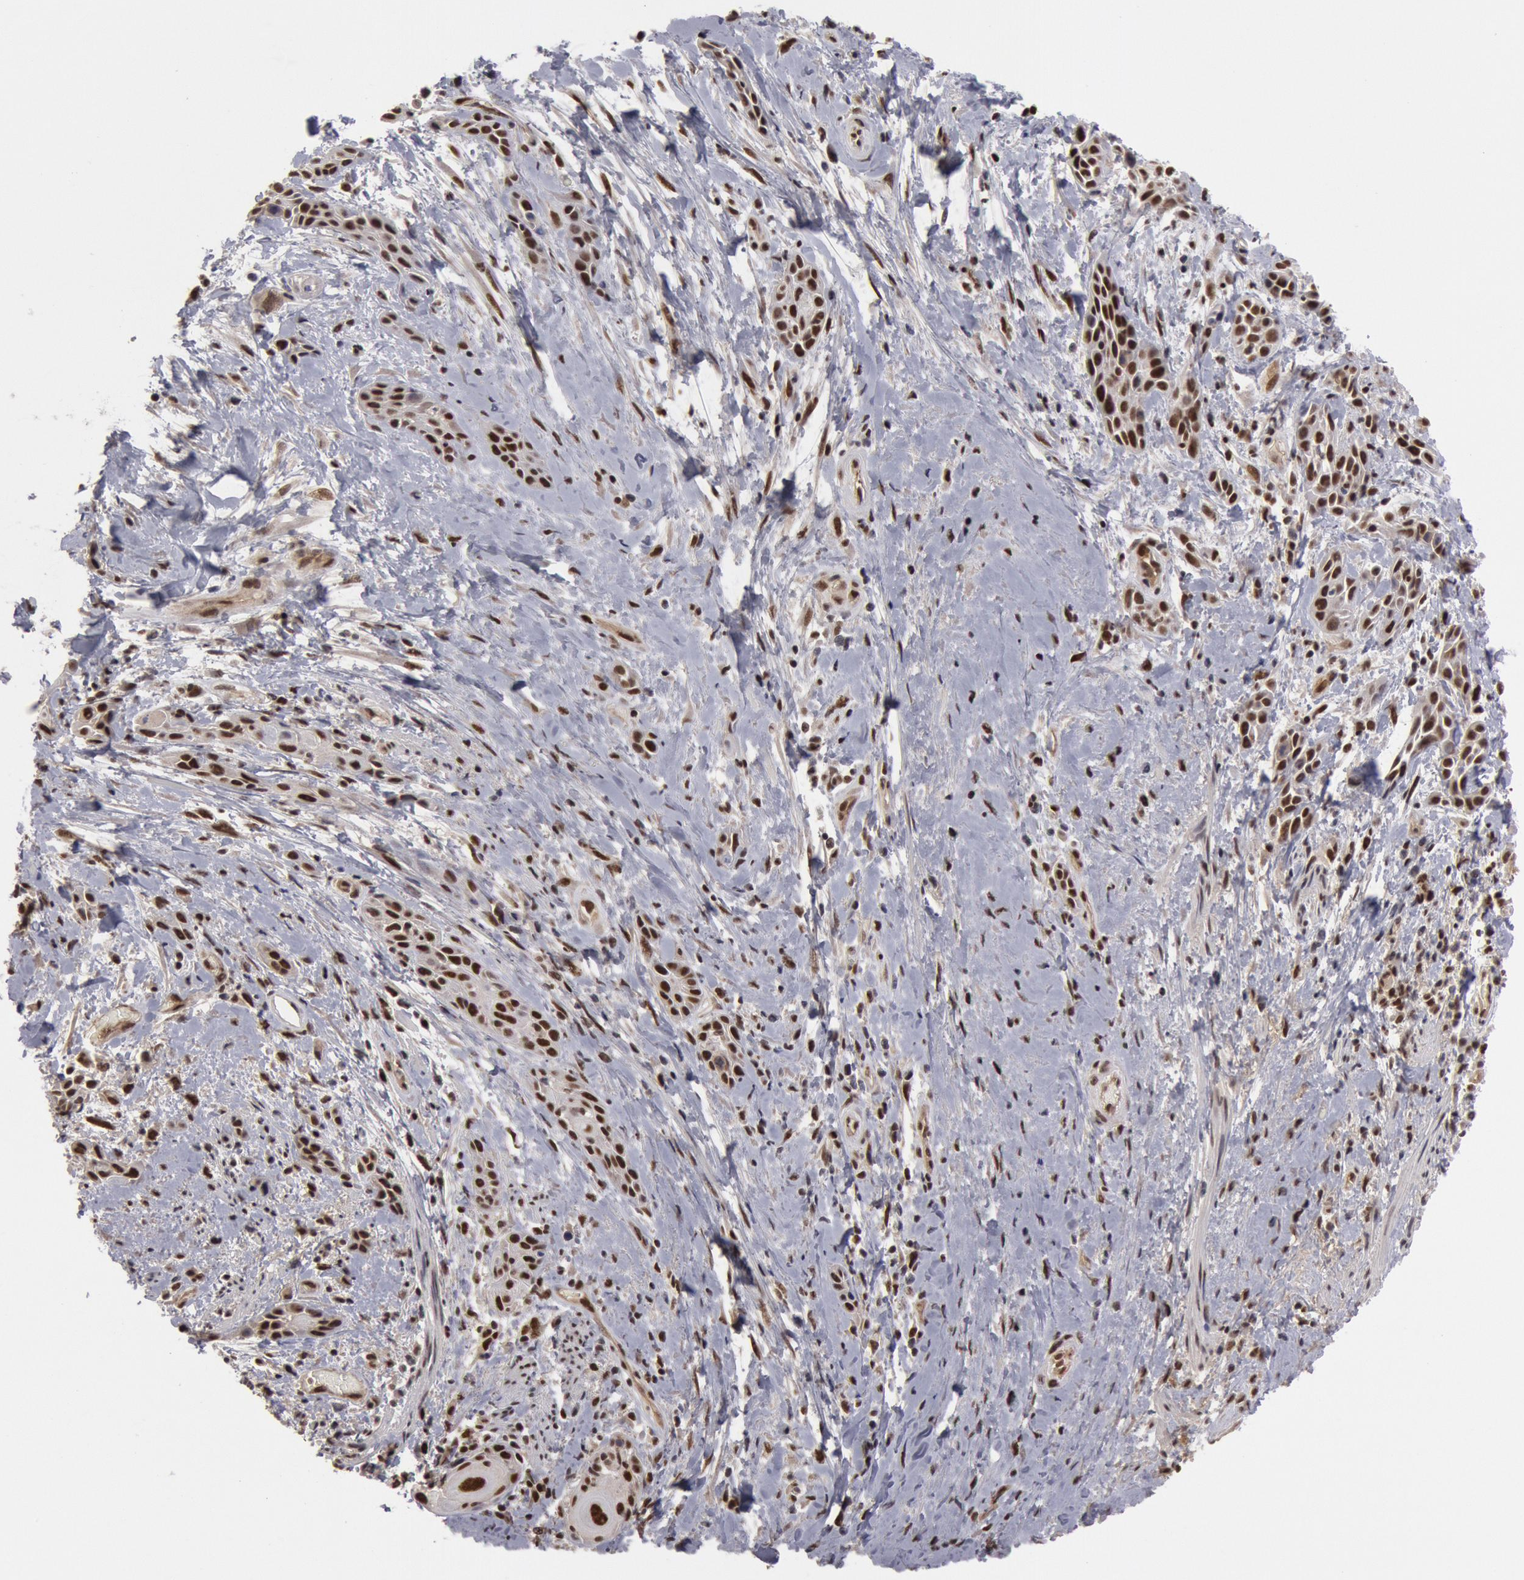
{"staining": {"intensity": "moderate", "quantity": "25%-75%", "location": "nuclear"}, "tissue": "skin cancer", "cell_type": "Tumor cells", "image_type": "cancer", "snomed": [{"axis": "morphology", "description": "Squamous cell carcinoma, NOS"}, {"axis": "topography", "description": "Skin"}, {"axis": "topography", "description": "Anal"}], "caption": "Protein analysis of skin cancer (squamous cell carcinoma) tissue shows moderate nuclear staining in about 25%-75% of tumor cells.", "gene": "PPP4R3B", "patient": {"sex": "male", "age": 64}}